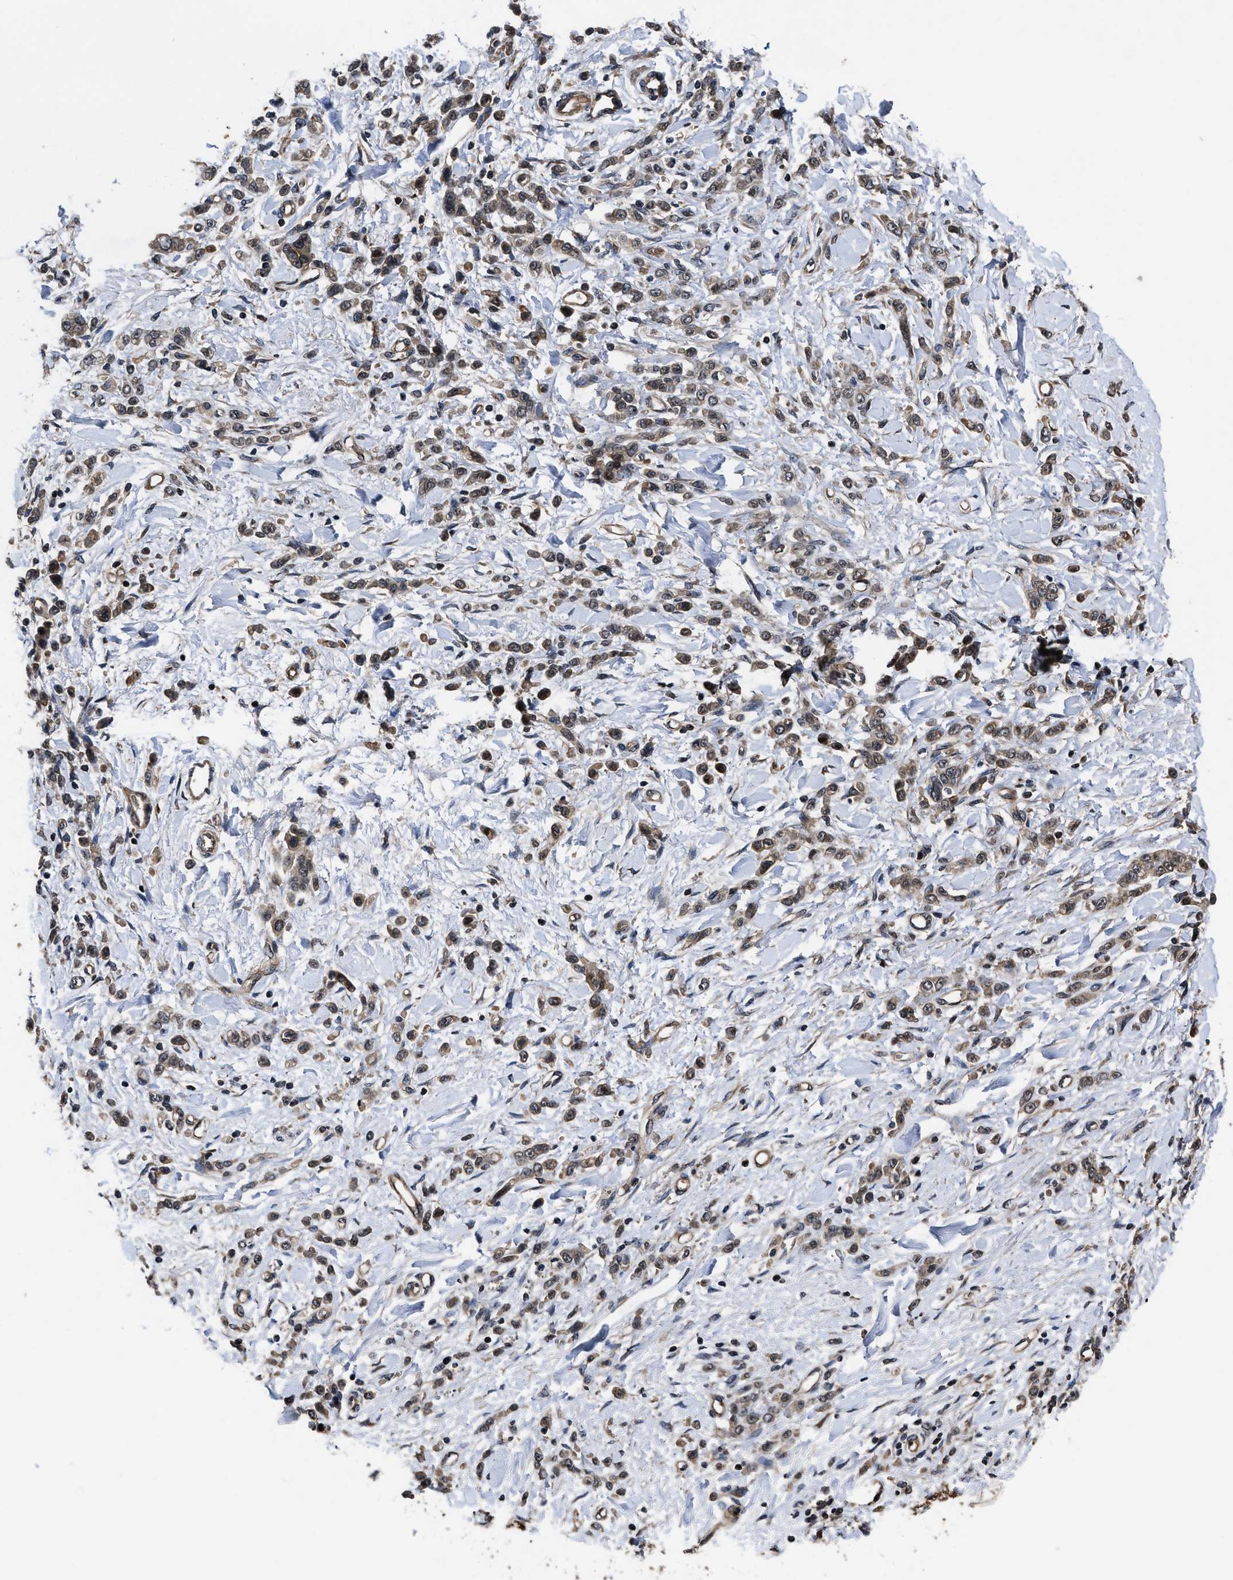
{"staining": {"intensity": "weak", "quantity": ">75%", "location": "cytoplasmic/membranous"}, "tissue": "stomach cancer", "cell_type": "Tumor cells", "image_type": "cancer", "snomed": [{"axis": "morphology", "description": "Normal tissue, NOS"}, {"axis": "morphology", "description": "Adenocarcinoma, NOS"}, {"axis": "topography", "description": "Stomach"}], "caption": "This micrograph reveals adenocarcinoma (stomach) stained with immunohistochemistry (IHC) to label a protein in brown. The cytoplasmic/membranous of tumor cells show weak positivity for the protein. Nuclei are counter-stained blue.", "gene": "DNAJC14", "patient": {"sex": "male", "age": 82}}